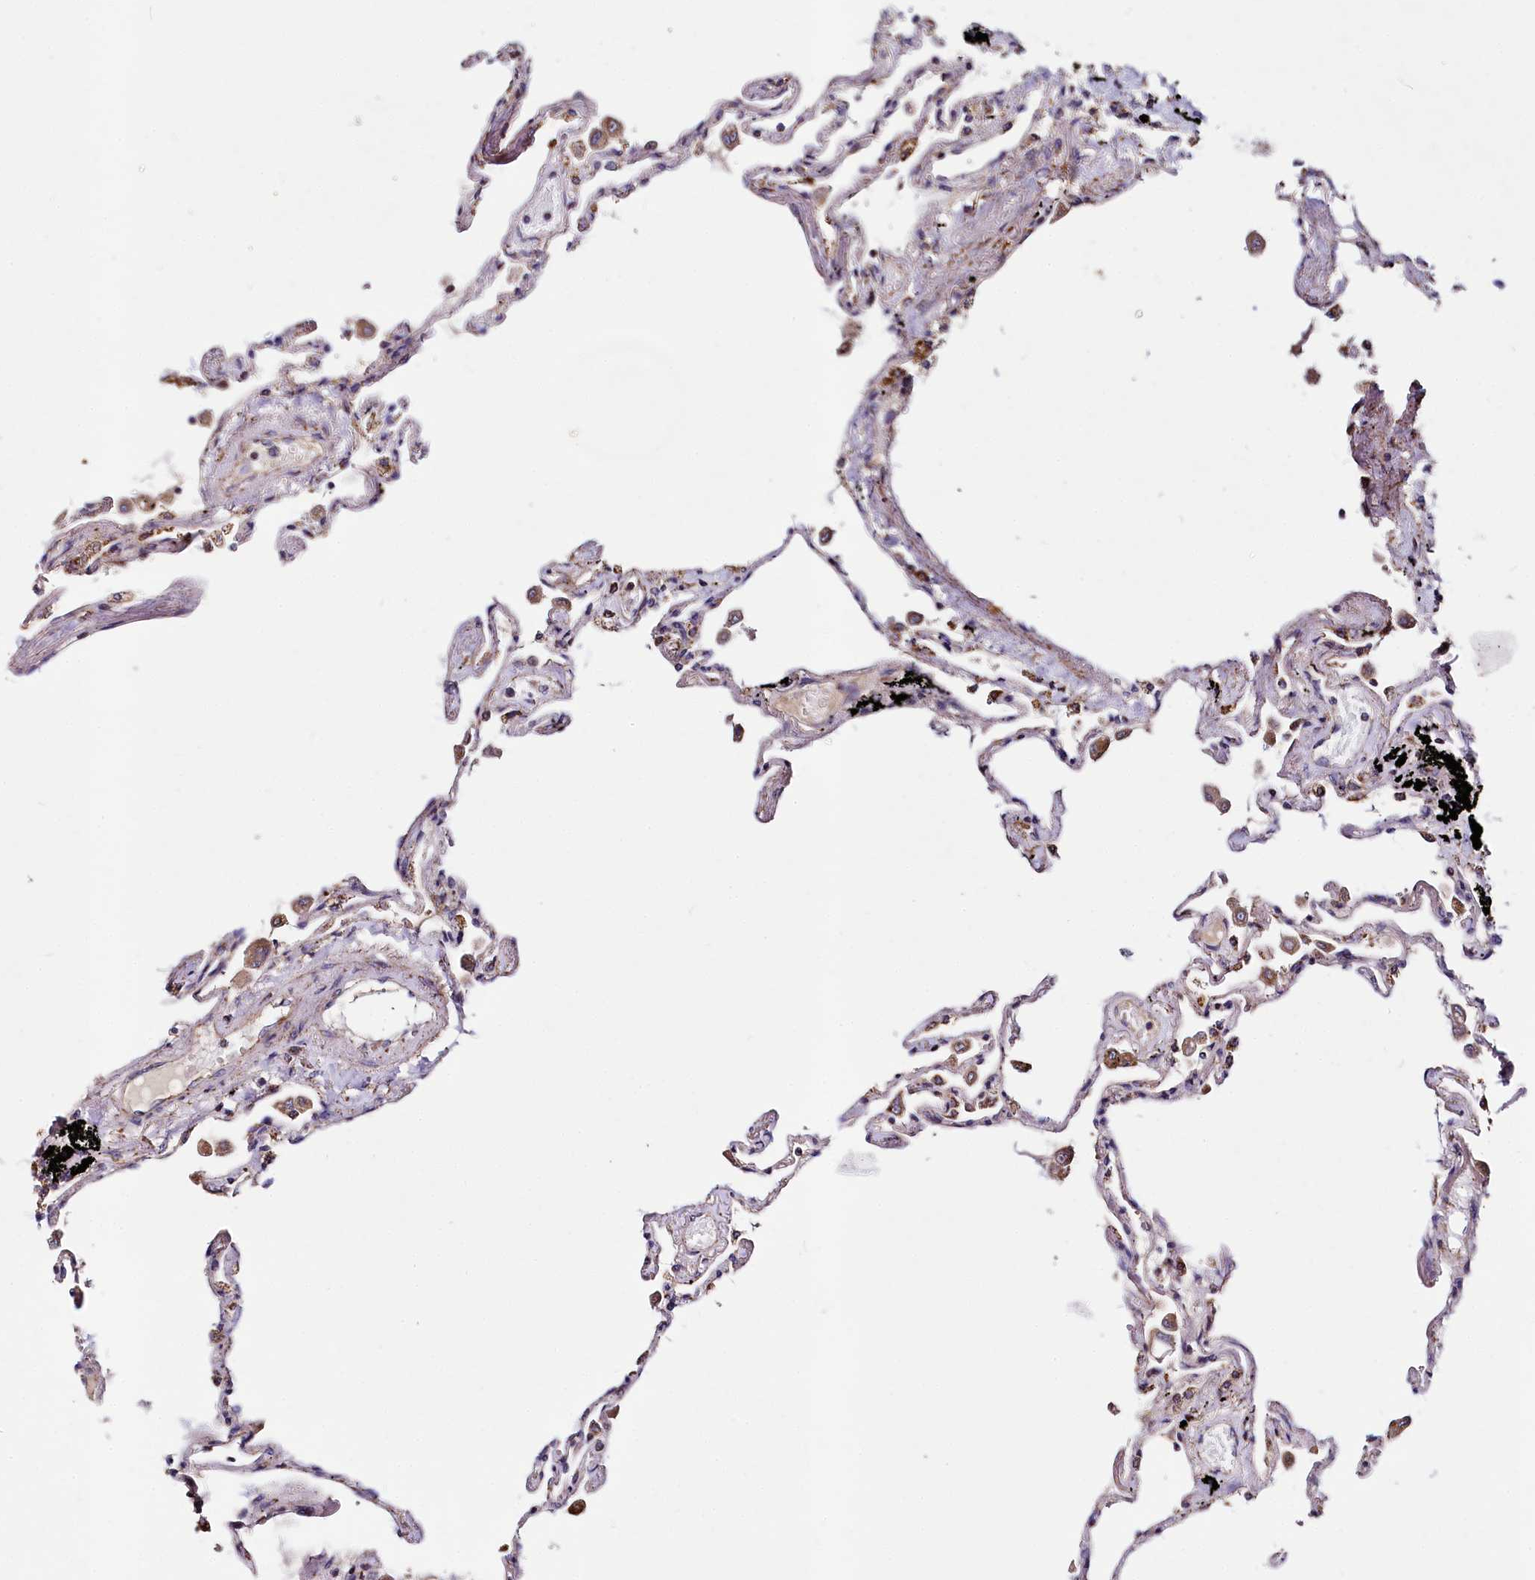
{"staining": {"intensity": "moderate", "quantity": "25%-75%", "location": "cytoplasmic/membranous"}, "tissue": "lung", "cell_type": "Alveolar cells", "image_type": "normal", "snomed": [{"axis": "morphology", "description": "Normal tissue, NOS"}, {"axis": "topography", "description": "Lung"}], "caption": "Lung stained with a brown dye exhibits moderate cytoplasmic/membranous positive staining in about 25%-75% of alveolar cells.", "gene": "SPRYD3", "patient": {"sex": "female", "age": 67}}